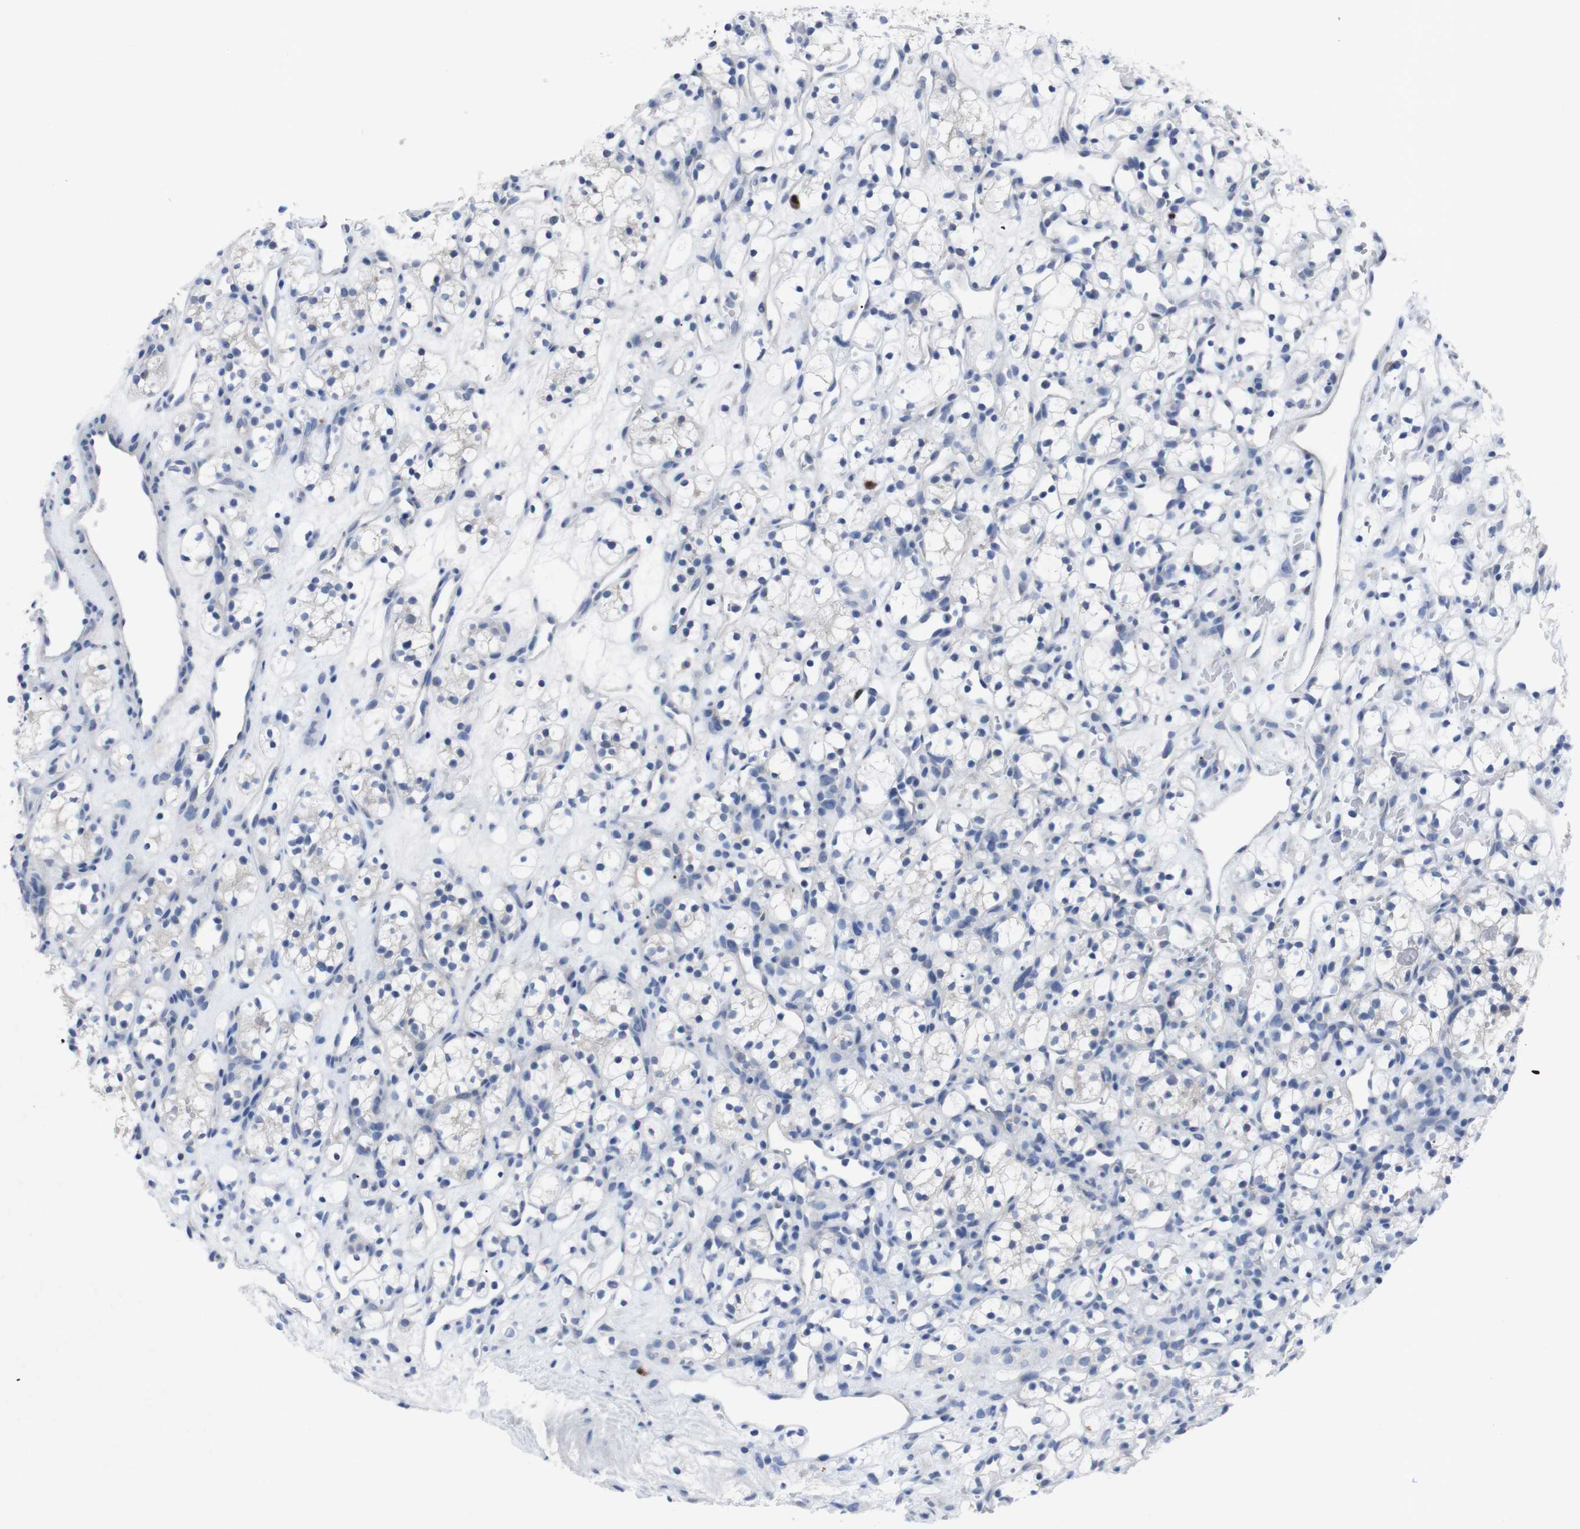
{"staining": {"intensity": "negative", "quantity": "none", "location": "none"}, "tissue": "renal cancer", "cell_type": "Tumor cells", "image_type": "cancer", "snomed": [{"axis": "morphology", "description": "Adenocarcinoma, NOS"}, {"axis": "topography", "description": "Kidney"}], "caption": "Tumor cells are negative for protein expression in human renal cancer.", "gene": "IRF4", "patient": {"sex": "female", "age": 60}}